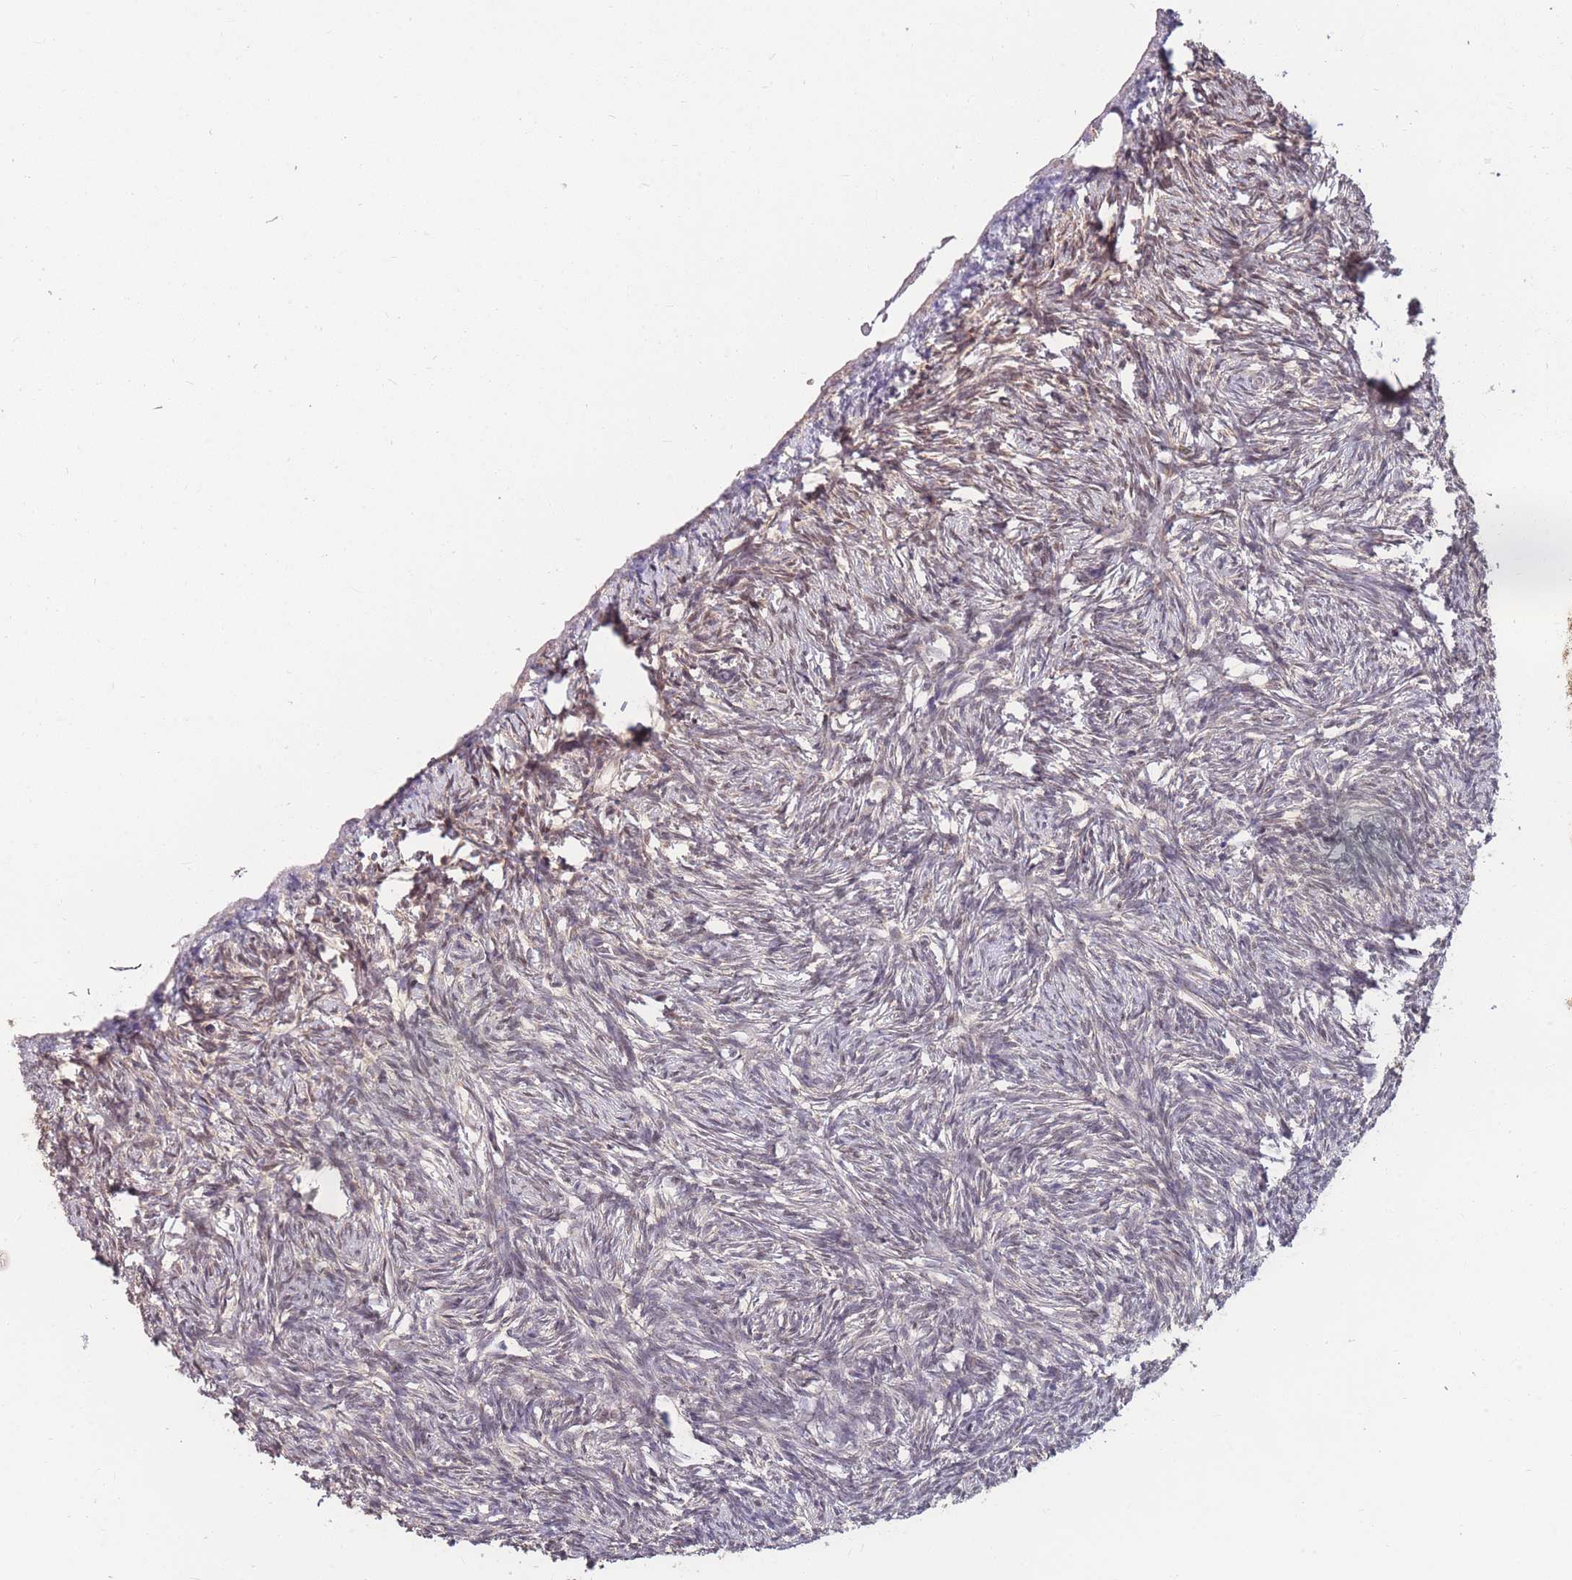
{"staining": {"intensity": "moderate", "quantity": "<25%", "location": "nuclear"}, "tissue": "ovary", "cell_type": "Ovarian stroma cells", "image_type": "normal", "snomed": [{"axis": "morphology", "description": "Normal tissue, NOS"}, {"axis": "topography", "description": "Ovary"}], "caption": "Brown immunohistochemical staining in unremarkable human ovary shows moderate nuclear expression in approximately <25% of ovarian stroma cells.", "gene": "SNRPA1", "patient": {"sex": "female", "age": 51}}